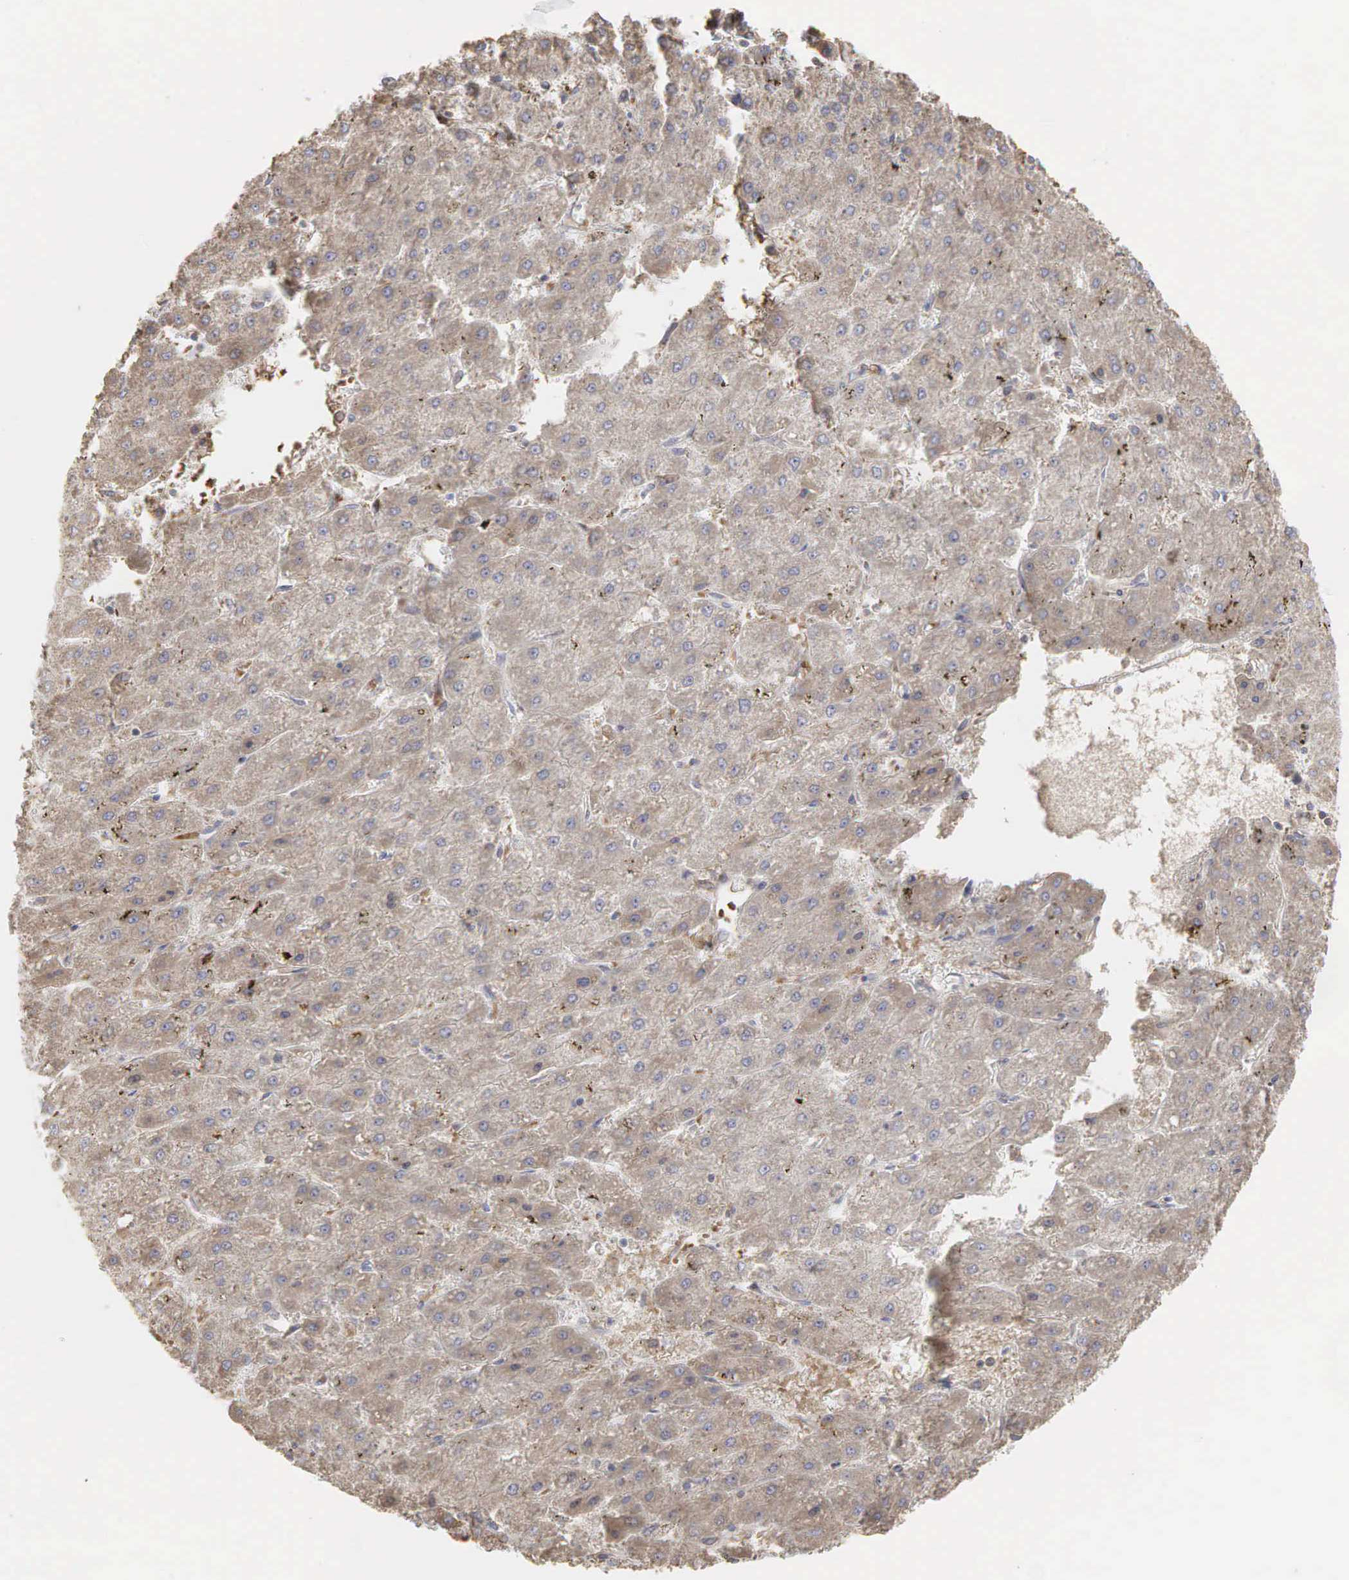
{"staining": {"intensity": "weak", "quantity": ">75%", "location": "cytoplasmic/membranous"}, "tissue": "liver cancer", "cell_type": "Tumor cells", "image_type": "cancer", "snomed": [{"axis": "morphology", "description": "Carcinoma, Hepatocellular, NOS"}, {"axis": "topography", "description": "Liver"}], "caption": "DAB immunohistochemical staining of human liver cancer (hepatocellular carcinoma) exhibits weak cytoplasmic/membranous protein expression in about >75% of tumor cells.", "gene": "PABPC5", "patient": {"sex": "female", "age": 52}}